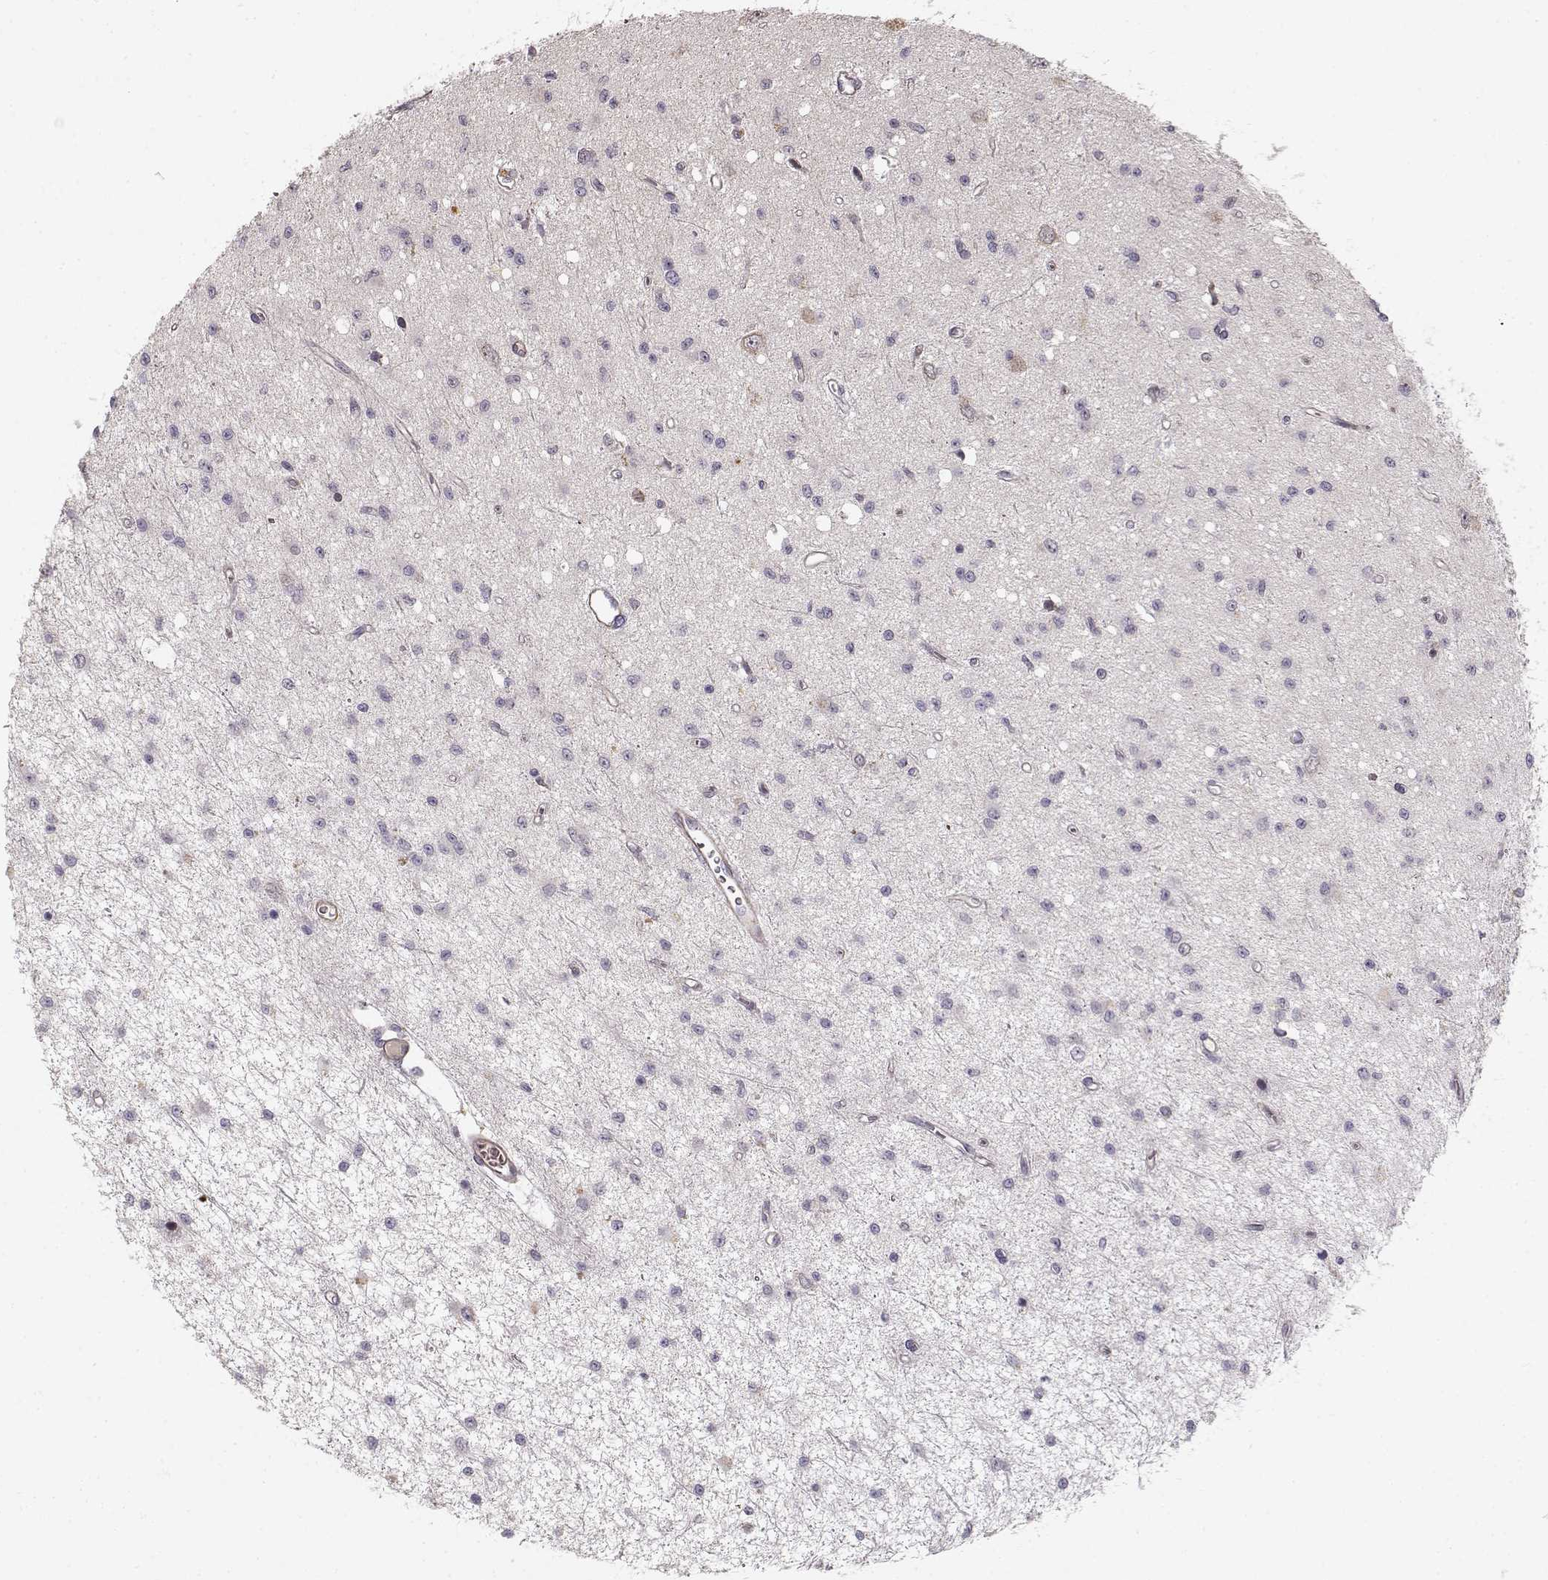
{"staining": {"intensity": "negative", "quantity": "none", "location": "none"}, "tissue": "glioma", "cell_type": "Tumor cells", "image_type": "cancer", "snomed": [{"axis": "morphology", "description": "Glioma, malignant, Low grade"}, {"axis": "topography", "description": "Brain"}], "caption": "Immunohistochemistry (IHC) image of glioma stained for a protein (brown), which reveals no staining in tumor cells.", "gene": "RGS9BP", "patient": {"sex": "female", "age": 45}}